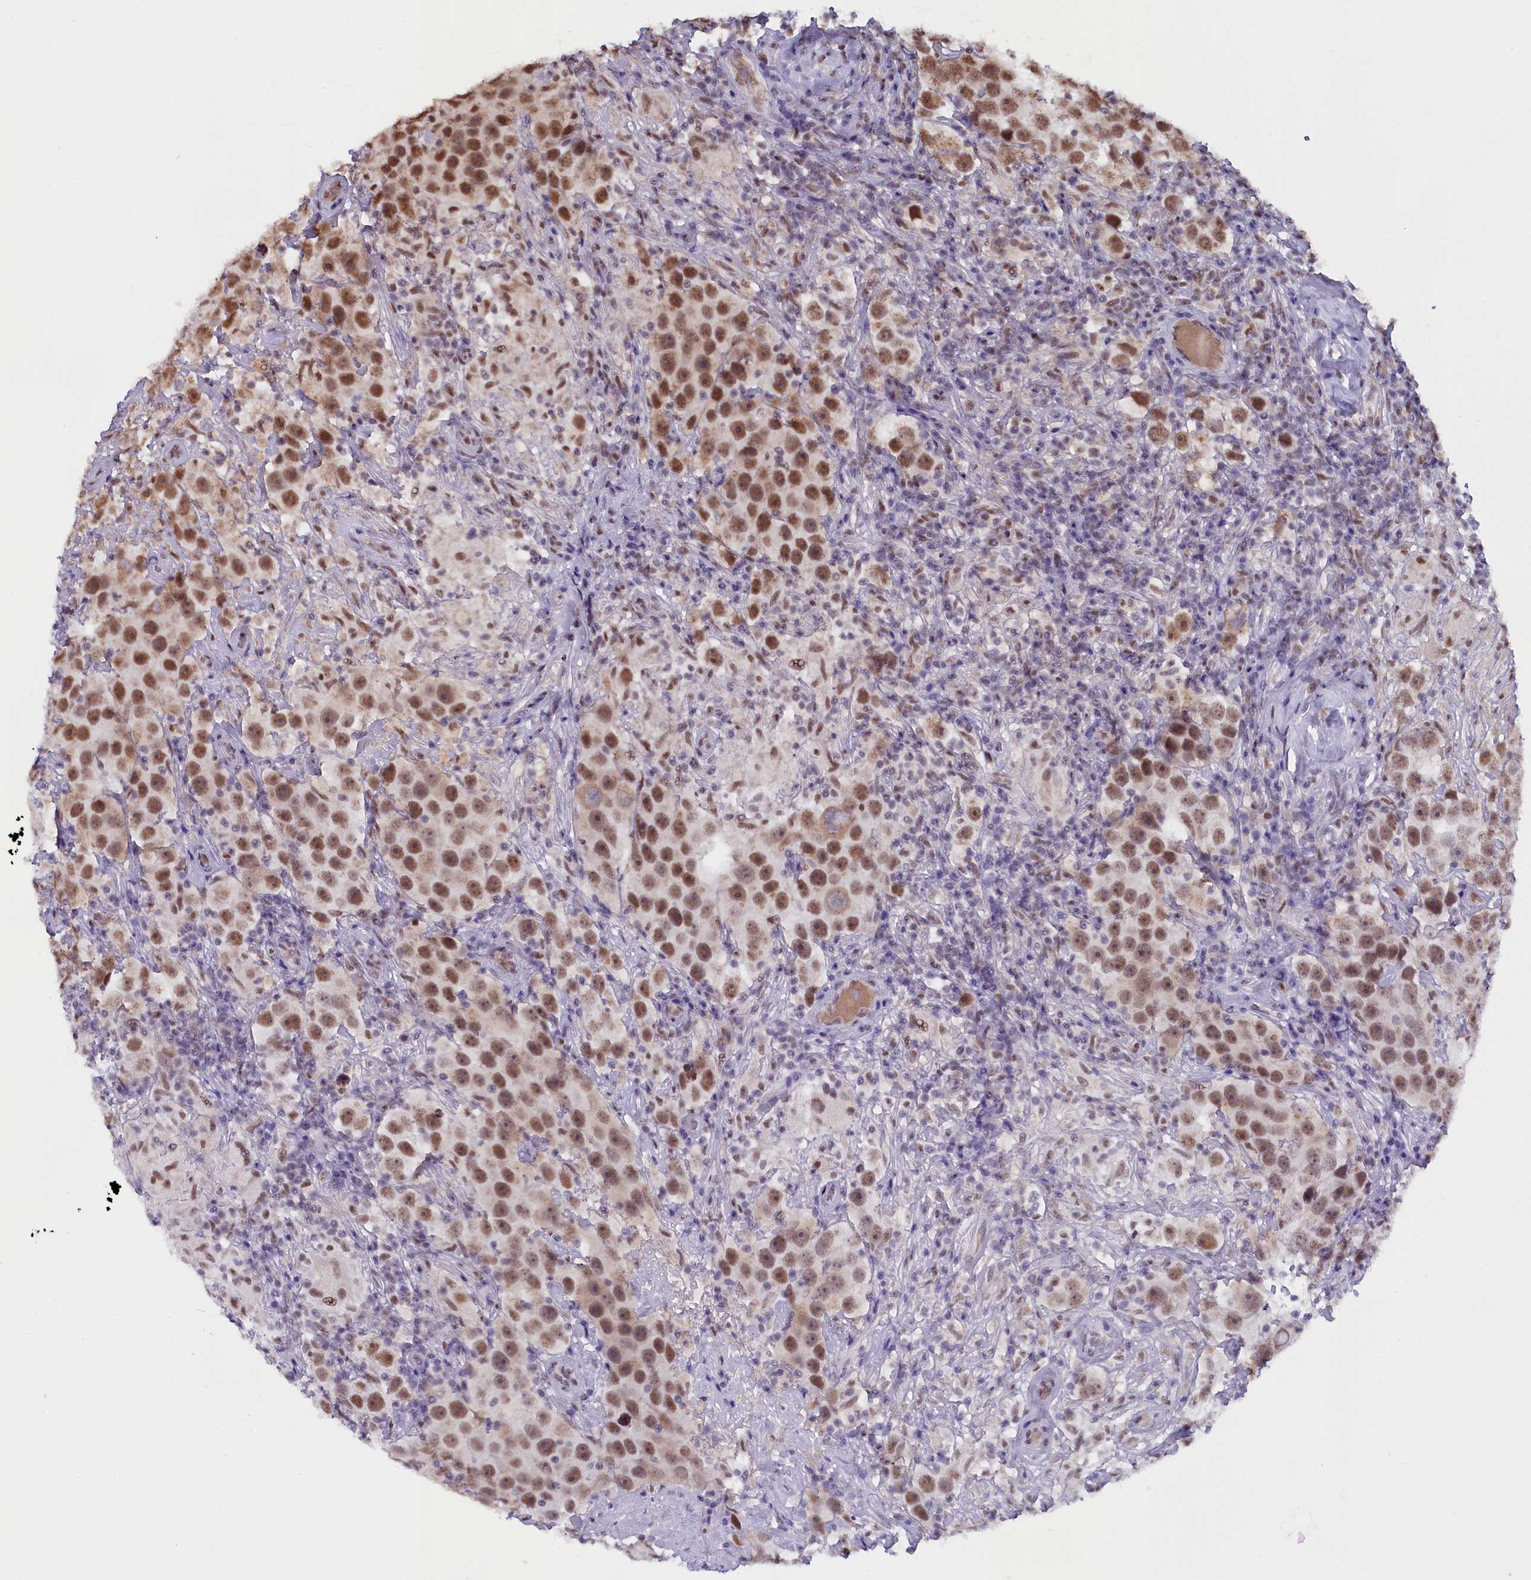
{"staining": {"intensity": "moderate", "quantity": ">75%", "location": "nuclear"}, "tissue": "testis cancer", "cell_type": "Tumor cells", "image_type": "cancer", "snomed": [{"axis": "morphology", "description": "Seminoma, NOS"}, {"axis": "topography", "description": "Testis"}], "caption": "Immunohistochemical staining of human testis cancer demonstrates medium levels of moderate nuclear protein positivity in approximately >75% of tumor cells.", "gene": "NCBP1", "patient": {"sex": "male", "age": 49}}